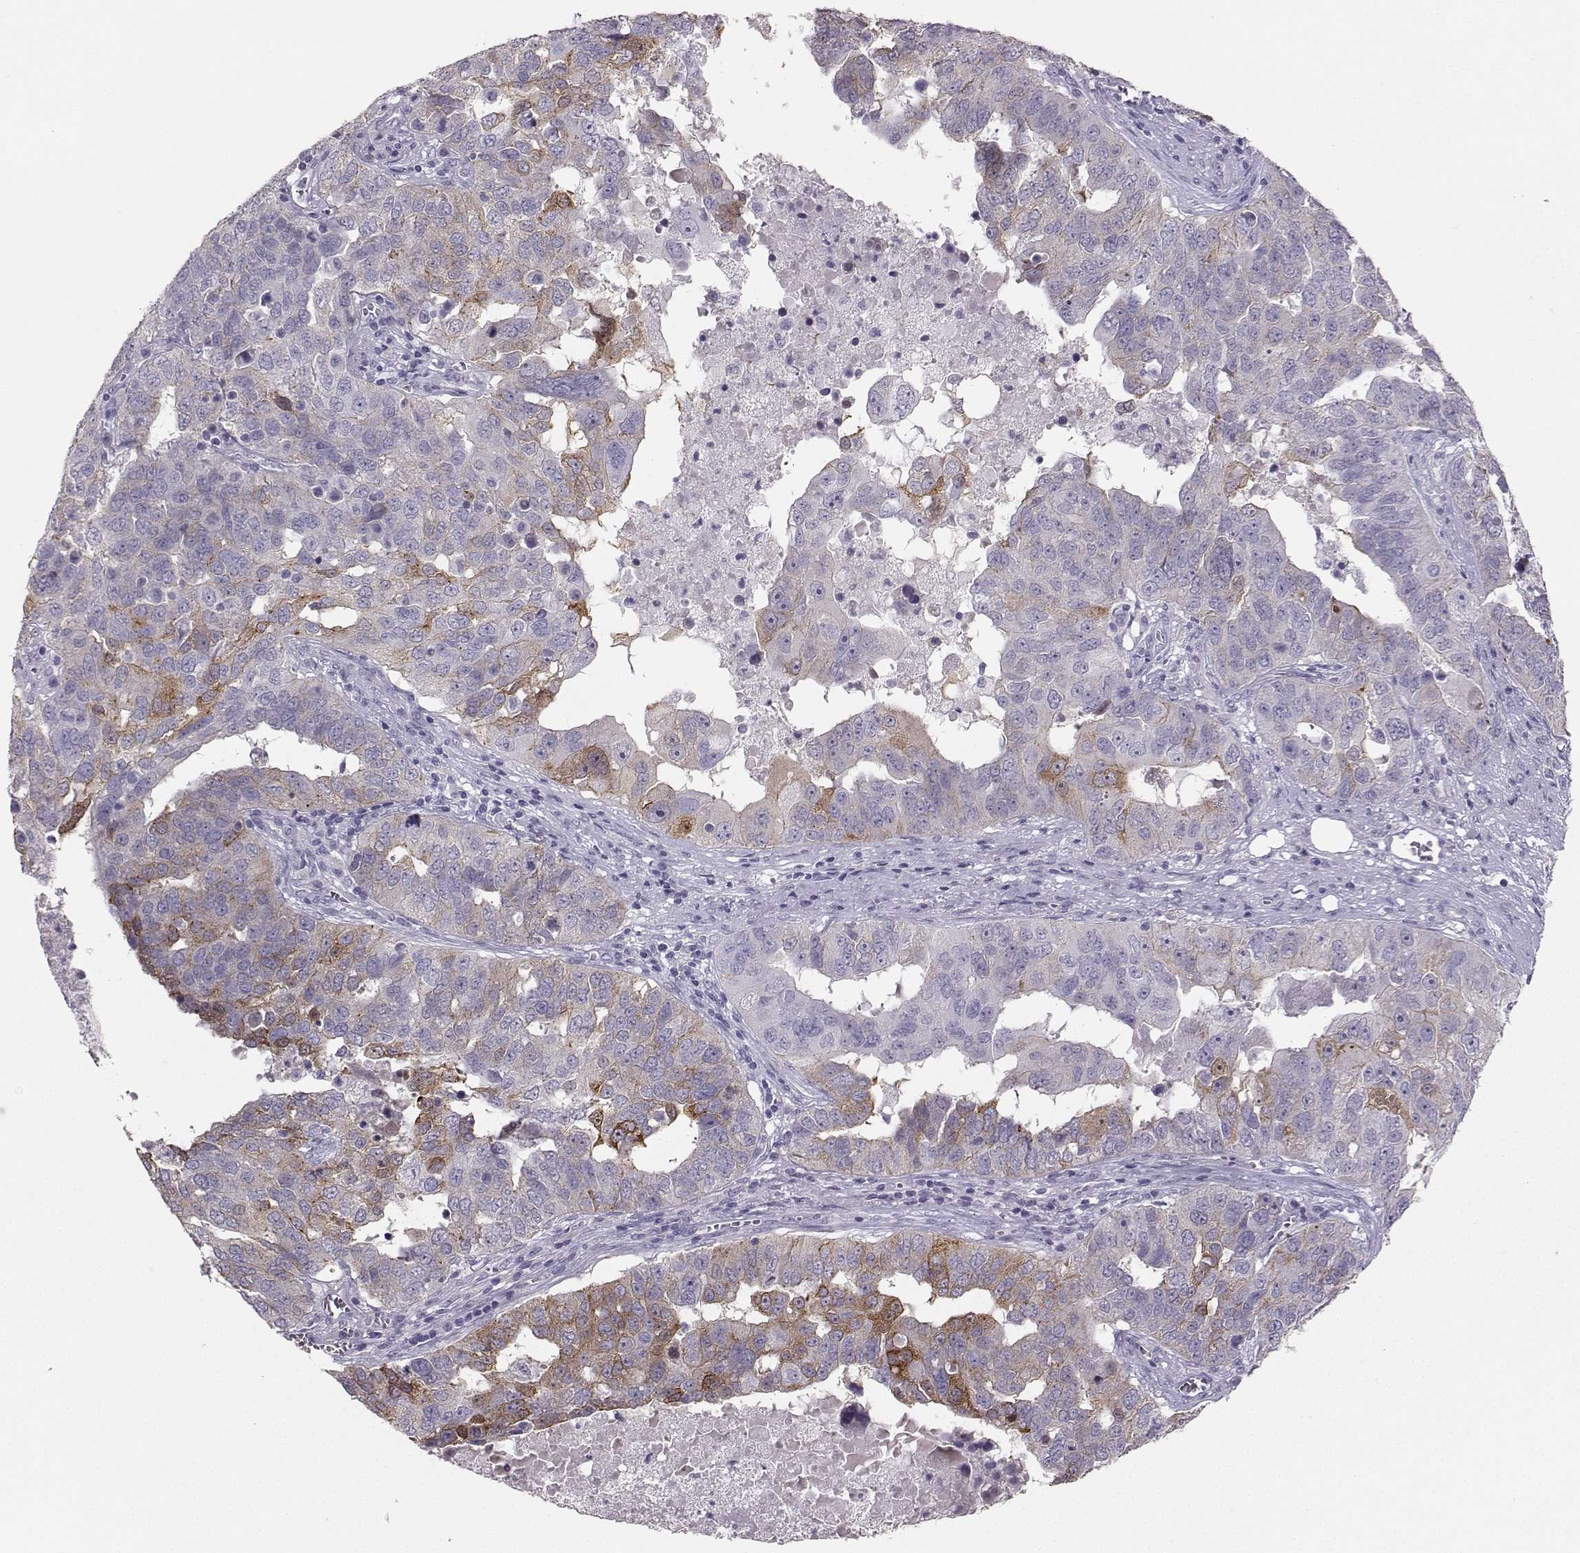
{"staining": {"intensity": "moderate", "quantity": "<25%", "location": "cytoplasmic/membranous"}, "tissue": "ovarian cancer", "cell_type": "Tumor cells", "image_type": "cancer", "snomed": [{"axis": "morphology", "description": "Carcinoma, endometroid"}, {"axis": "topography", "description": "Soft tissue"}, {"axis": "topography", "description": "Ovary"}], "caption": "This is an image of IHC staining of endometroid carcinoma (ovarian), which shows moderate expression in the cytoplasmic/membranous of tumor cells.", "gene": "PKP2", "patient": {"sex": "female", "age": 52}}